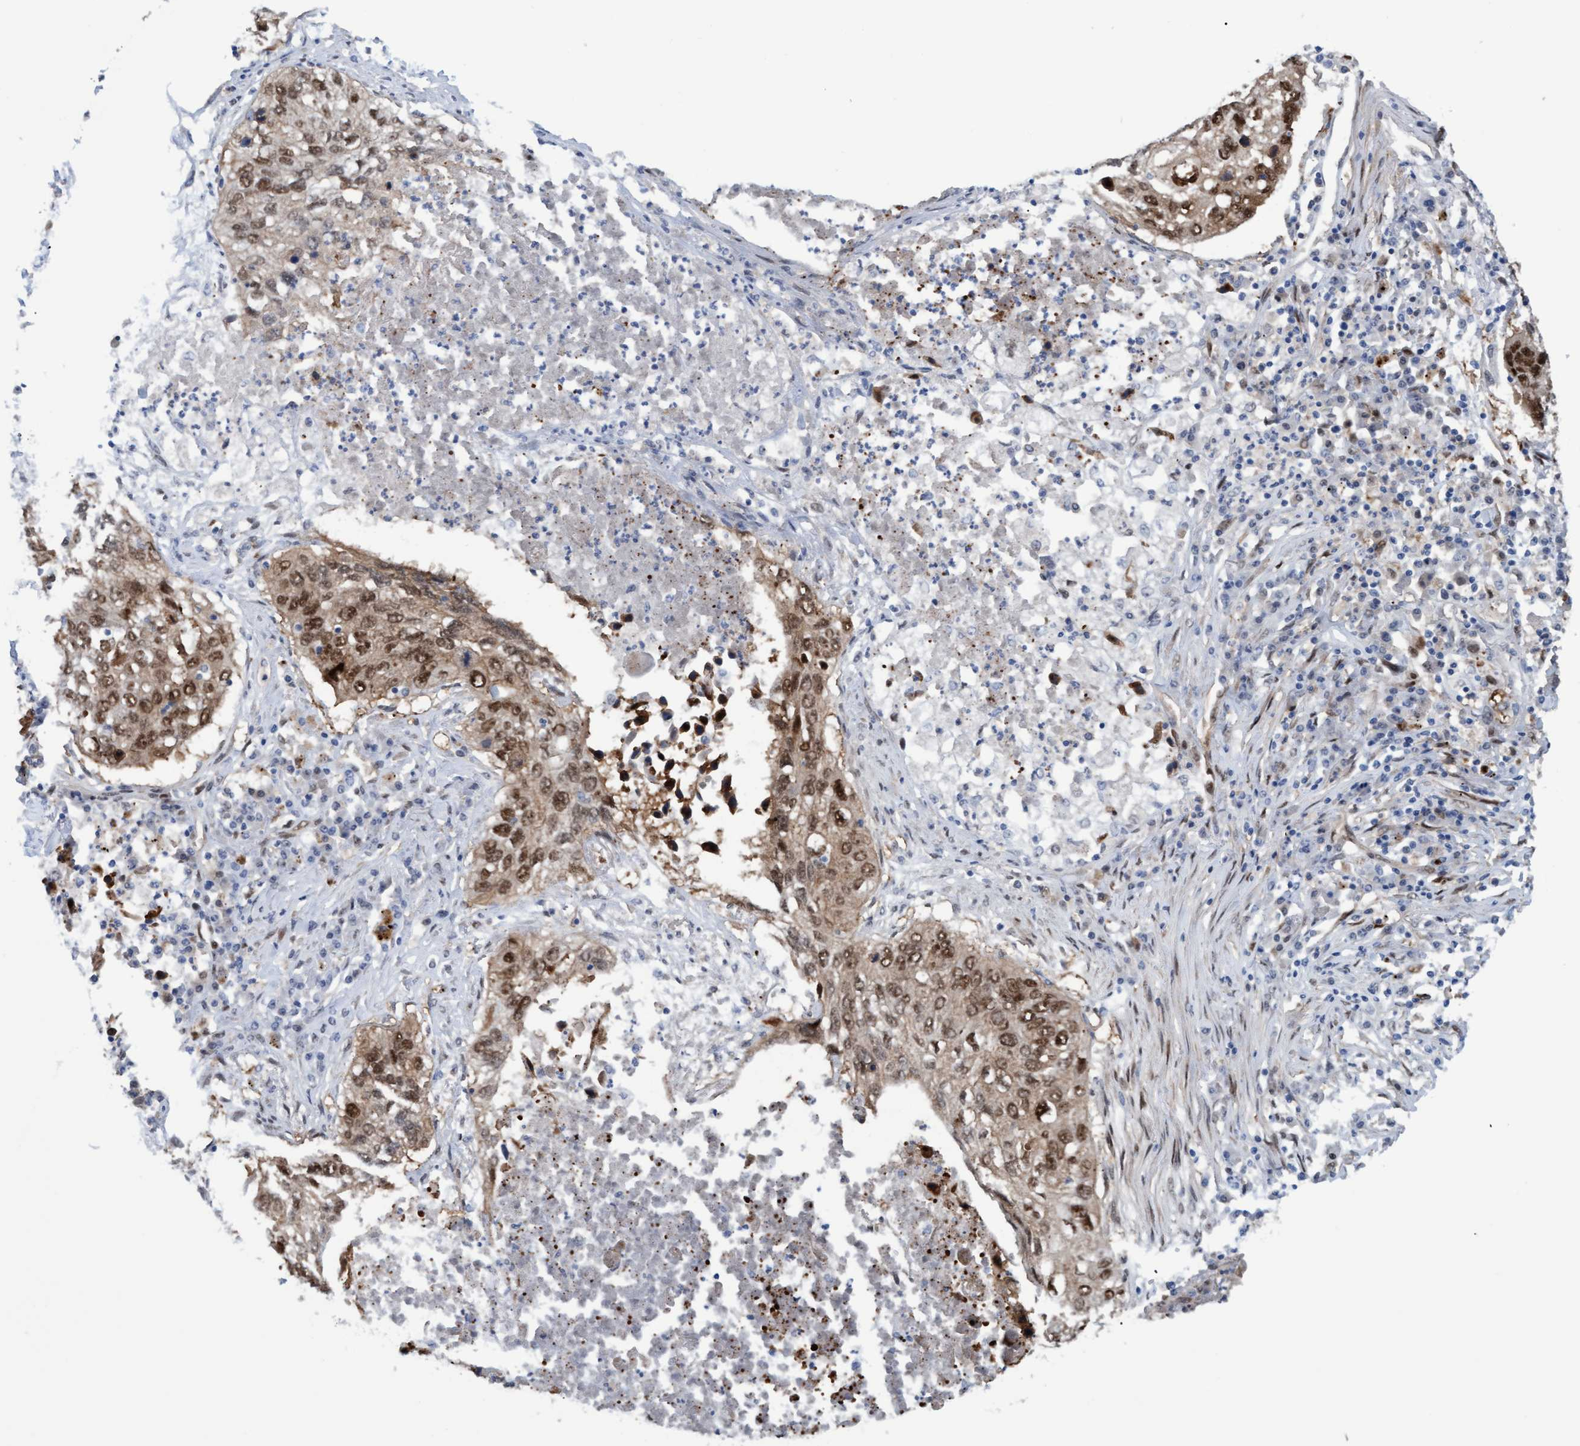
{"staining": {"intensity": "moderate", "quantity": ">75%", "location": "cytoplasmic/membranous,nuclear"}, "tissue": "lung cancer", "cell_type": "Tumor cells", "image_type": "cancer", "snomed": [{"axis": "morphology", "description": "Squamous cell carcinoma, NOS"}, {"axis": "topography", "description": "Lung"}], "caption": "A brown stain highlights moderate cytoplasmic/membranous and nuclear positivity of a protein in human squamous cell carcinoma (lung) tumor cells. The staining is performed using DAB brown chromogen to label protein expression. The nuclei are counter-stained blue using hematoxylin.", "gene": "PINX1", "patient": {"sex": "female", "age": 63}}